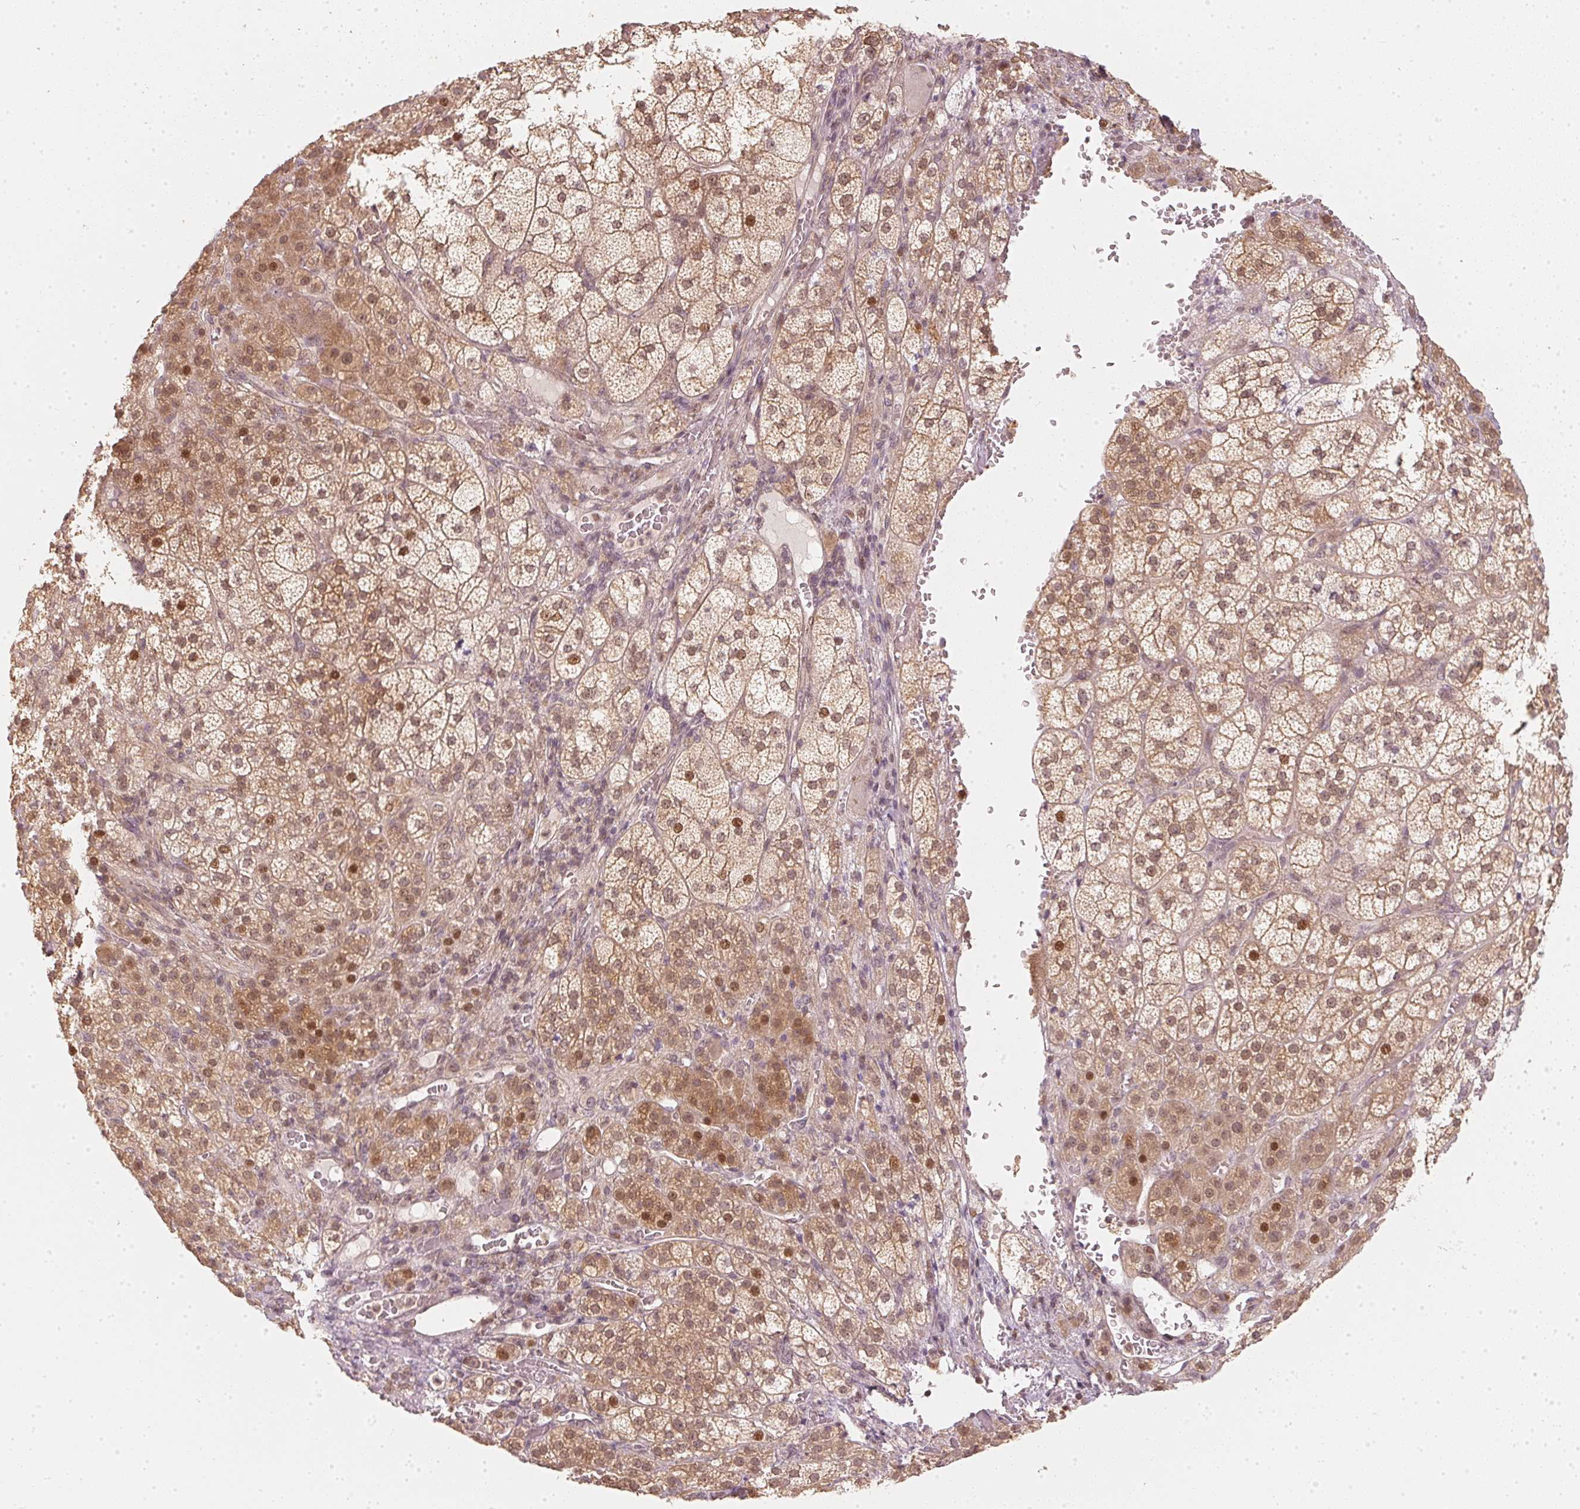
{"staining": {"intensity": "moderate", "quantity": ">75%", "location": "cytoplasmic/membranous,nuclear"}, "tissue": "adrenal gland", "cell_type": "Glandular cells", "image_type": "normal", "snomed": [{"axis": "morphology", "description": "Normal tissue, NOS"}, {"axis": "topography", "description": "Adrenal gland"}], "caption": "Protein staining of benign adrenal gland demonstrates moderate cytoplasmic/membranous,nuclear staining in about >75% of glandular cells.", "gene": "UBE2L3", "patient": {"sex": "female", "age": 60}}